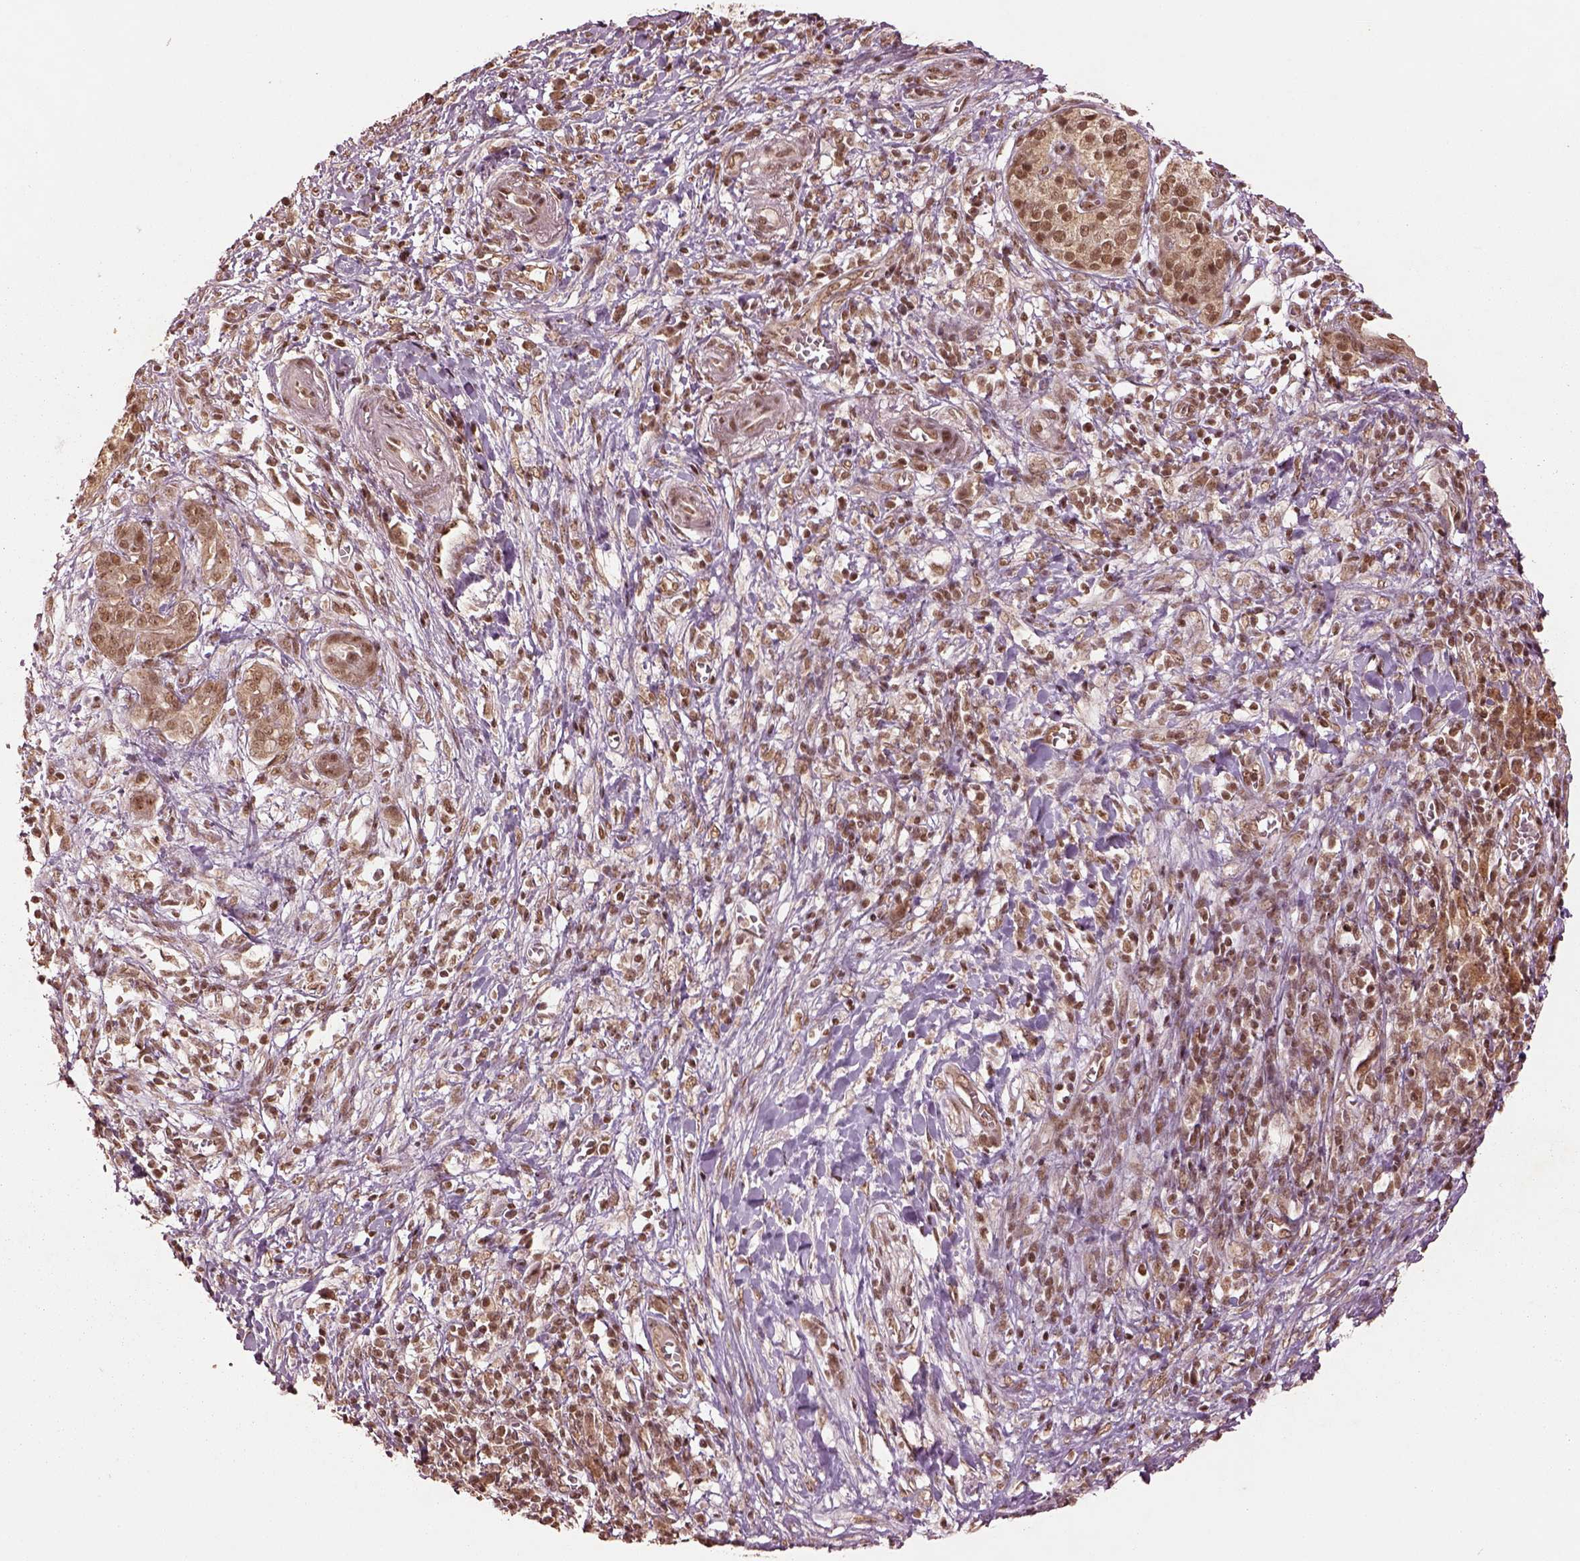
{"staining": {"intensity": "moderate", "quantity": ">75%", "location": "nuclear"}, "tissue": "pancreatic cancer", "cell_type": "Tumor cells", "image_type": "cancer", "snomed": [{"axis": "morphology", "description": "Adenocarcinoma, NOS"}, {"axis": "topography", "description": "Pancreas"}], "caption": "Adenocarcinoma (pancreatic) stained with a brown dye displays moderate nuclear positive staining in approximately >75% of tumor cells.", "gene": "BRD9", "patient": {"sex": "male", "age": 61}}